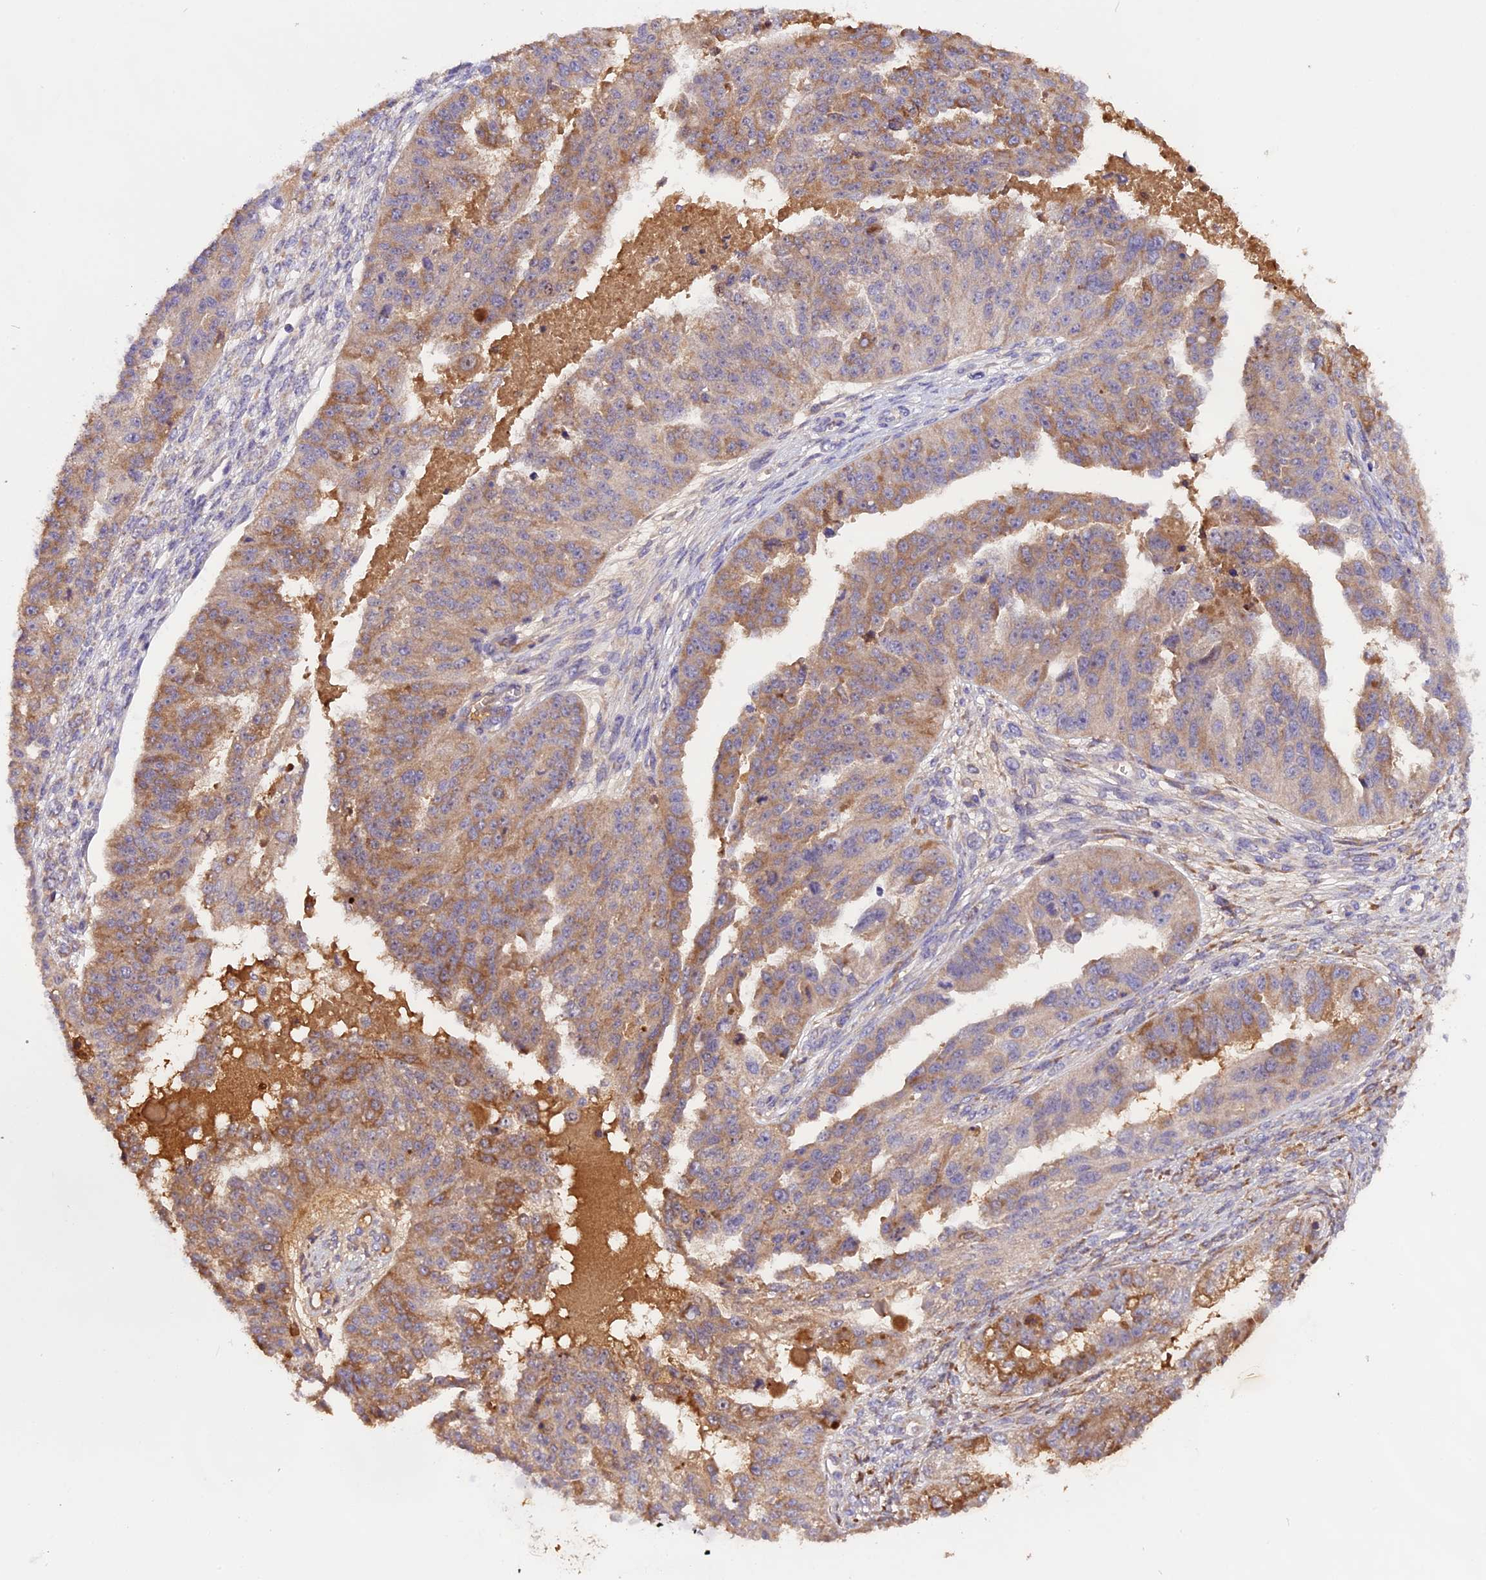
{"staining": {"intensity": "moderate", "quantity": "25%-75%", "location": "cytoplasmic/membranous"}, "tissue": "ovarian cancer", "cell_type": "Tumor cells", "image_type": "cancer", "snomed": [{"axis": "morphology", "description": "Cystadenocarcinoma, serous, NOS"}, {"axis": "topography", "description": "Ovary"}], "caption": "A histopathology image showing moderate cytoplasmic/membranous expression in approximately 25%-75% of tumor cells in serous cystadenocarcinoma (ovarian), as visualized by brown immunohistochemical staining.", "gene": "MARK4", "patient": {"sex": "female", "age": 58}}